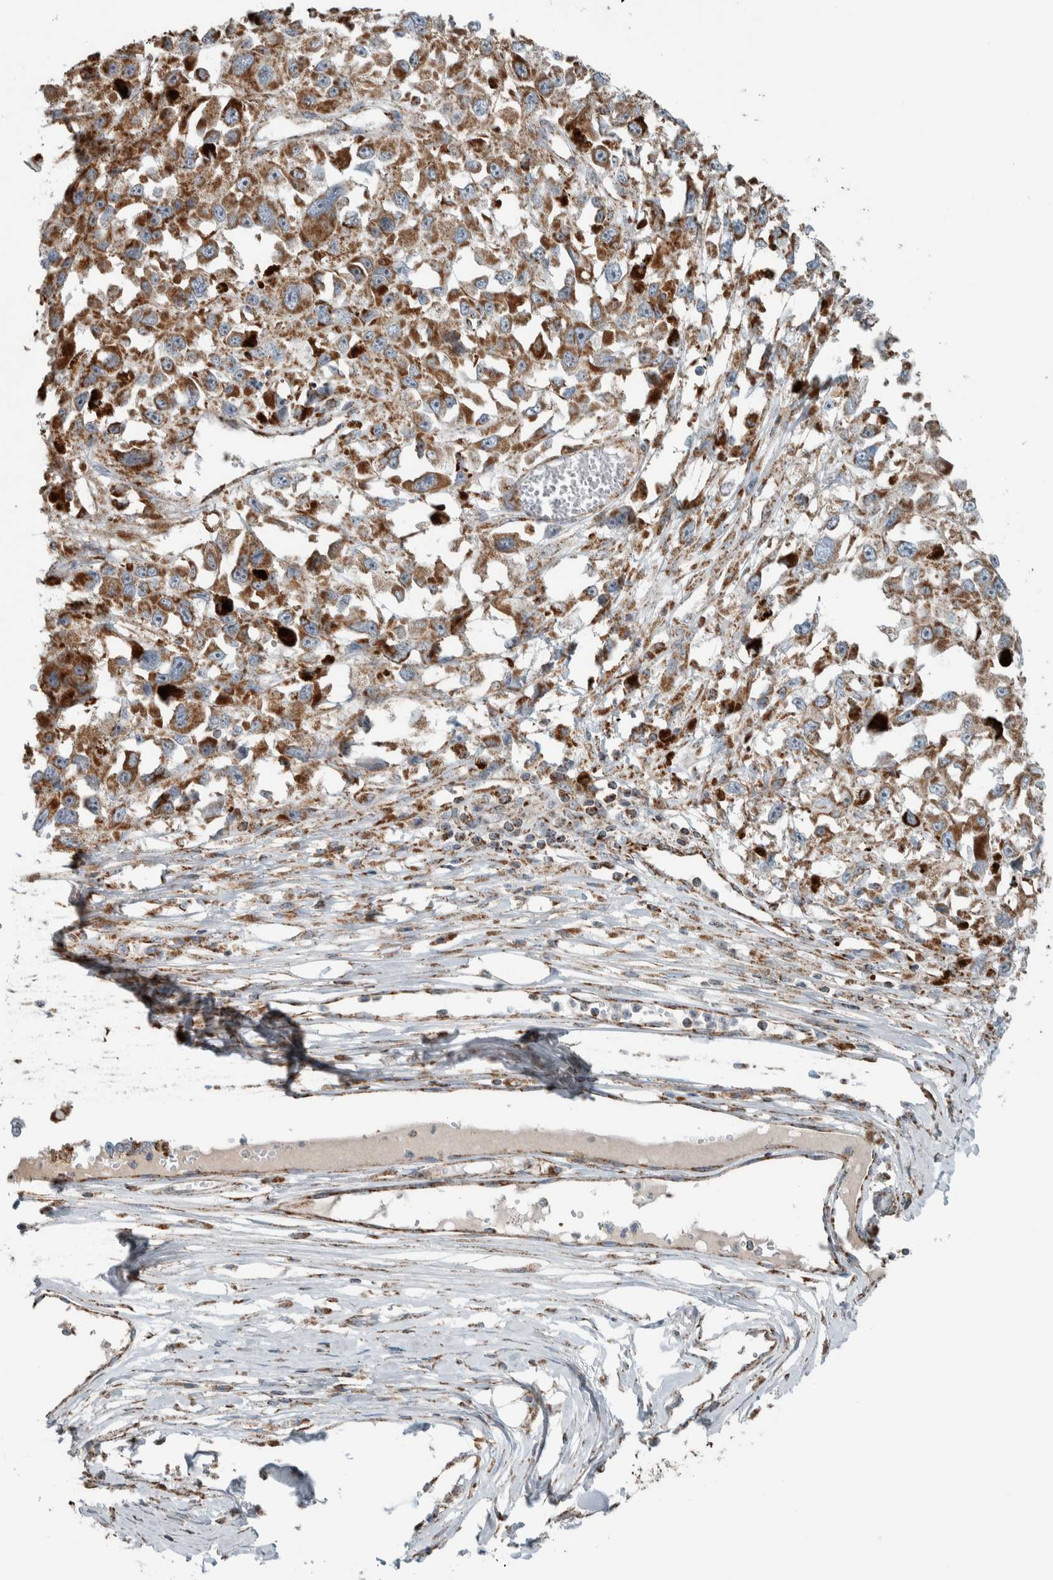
{"staining": {"intensity": "moderate", "quantity": ">75%", "location": "cytoplasmic/membranous"}, "tissue": "melanoma", "cell_type": "Tumor cells", "image_type": "cancer", "snomed": [{"axis": "morphology", "description": "Malignant melanoma, Metastatic site"}, {"axis": "topography", "description": "Lymph node"}], "caption": "Malignant melanoma (metastatic site) stained with a protein marker shows moderate staining in tumor cells.", "gene": "CNTROB", "patient": {"sex": "male", "age": 59}}